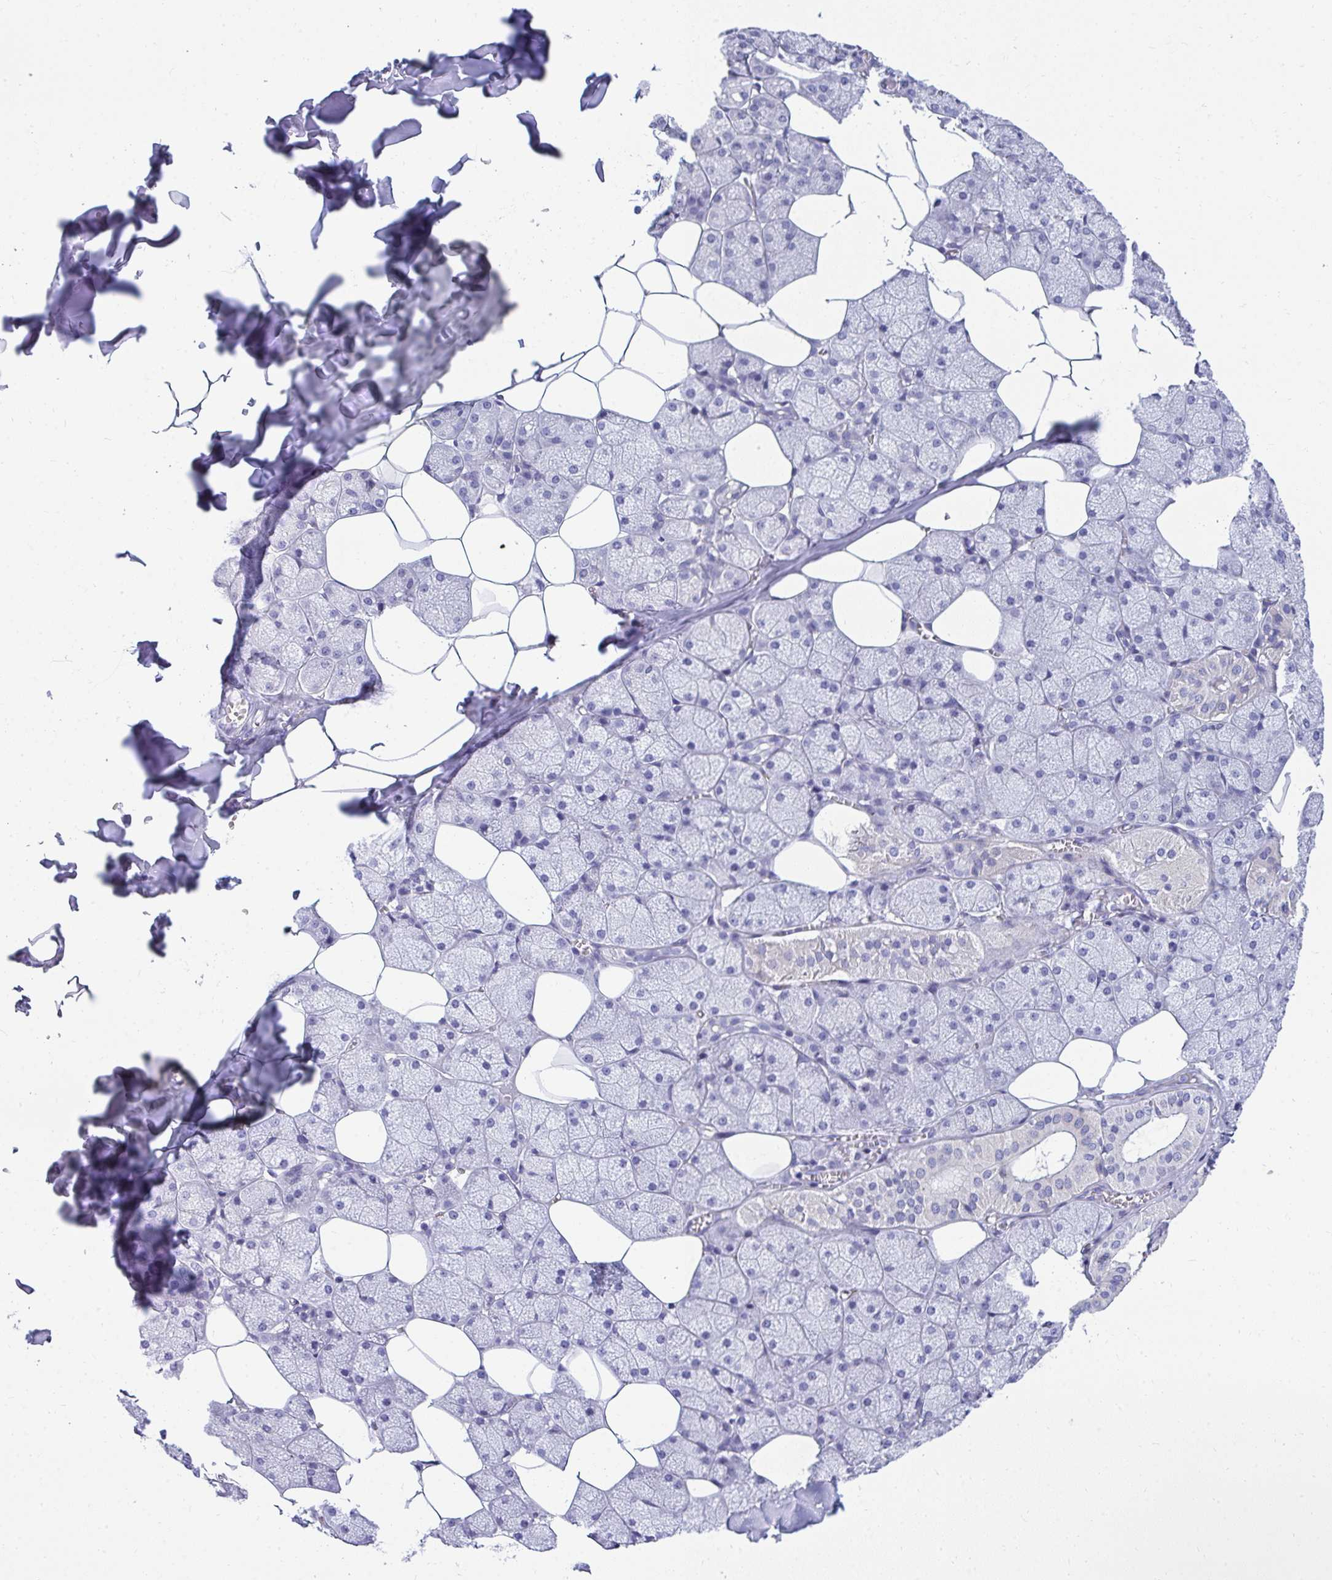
{"staining": {"intensity": "weak", "quantity": "<25%", "location": "cytoplasmic/membranous"}, "tissue": "salivary gland", "cell_type": "Glandular cells", "image_type": "normal", "snomed": [{"axis": "morphology", "description": "Normal tissue, NOS"}, {"axis": "topography", "description": "Salivary gland"}, {"axis": "topography", "description": "Peripheral nerve tissue"}], "caption": "This is a histopathology image of IHC staining of benign salivary gland, which shows no positivity in glandular cells.", "gene": "TSBP1", "patient": {"sex": "male", "age": 38}}